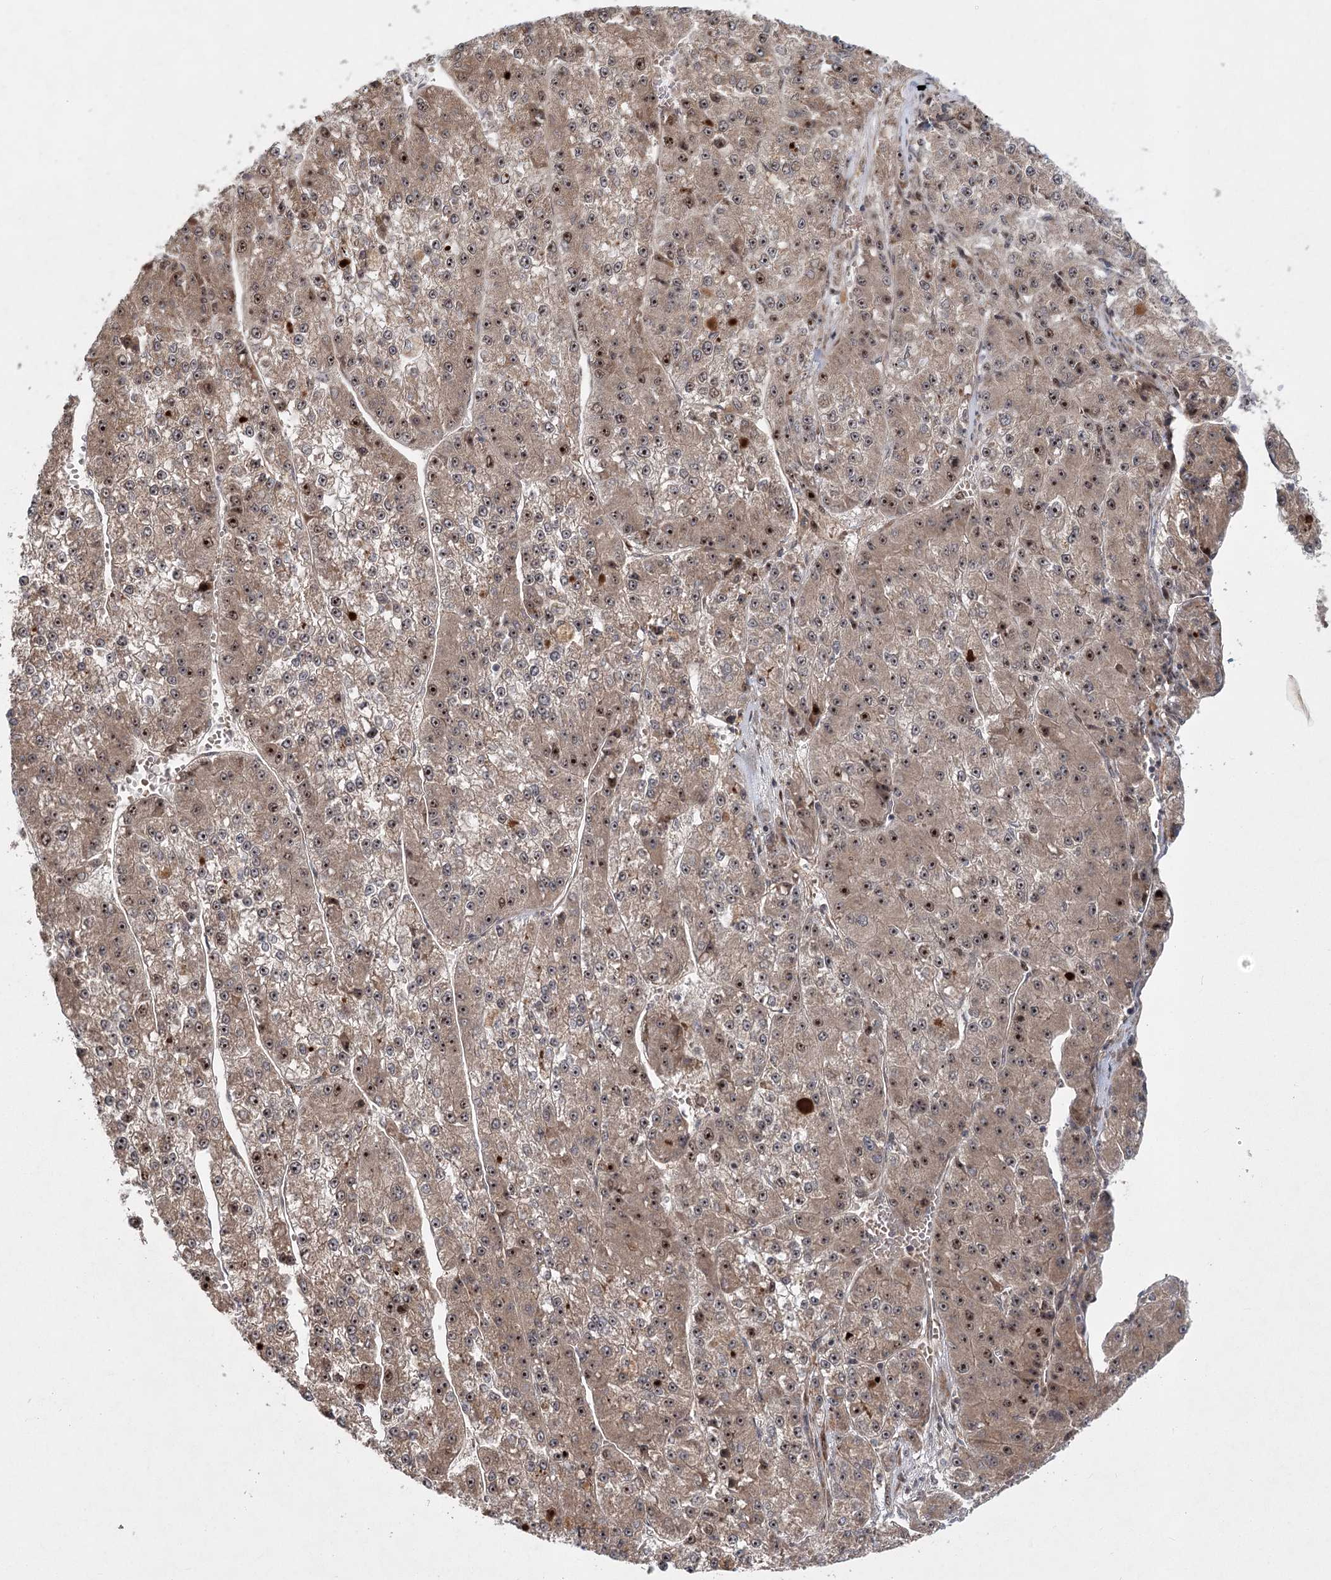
{"staining": {"intensity": "moderate", "quantity": ">75%", "location": "cytoplasmic/membranous,nuclear"}, "tissue": "liver cancer", "cell_type": "Tumor cells", "image_type": "cancer", "snomed": [{"axis": "morphology", "description": "Carcinoma, Hepatocellular, NOS"}, {"axis": "topography", "description": "Liver"}], "caption": "Immunohistochemical staining of liver cancer exhibits medium levels of moderate cytoplasmic/membranous and nuclear protein expression in approximately >75% of tumor cells.", "gene": "PIK3C2A", "patient": {"sex": "female", "age": 73}}